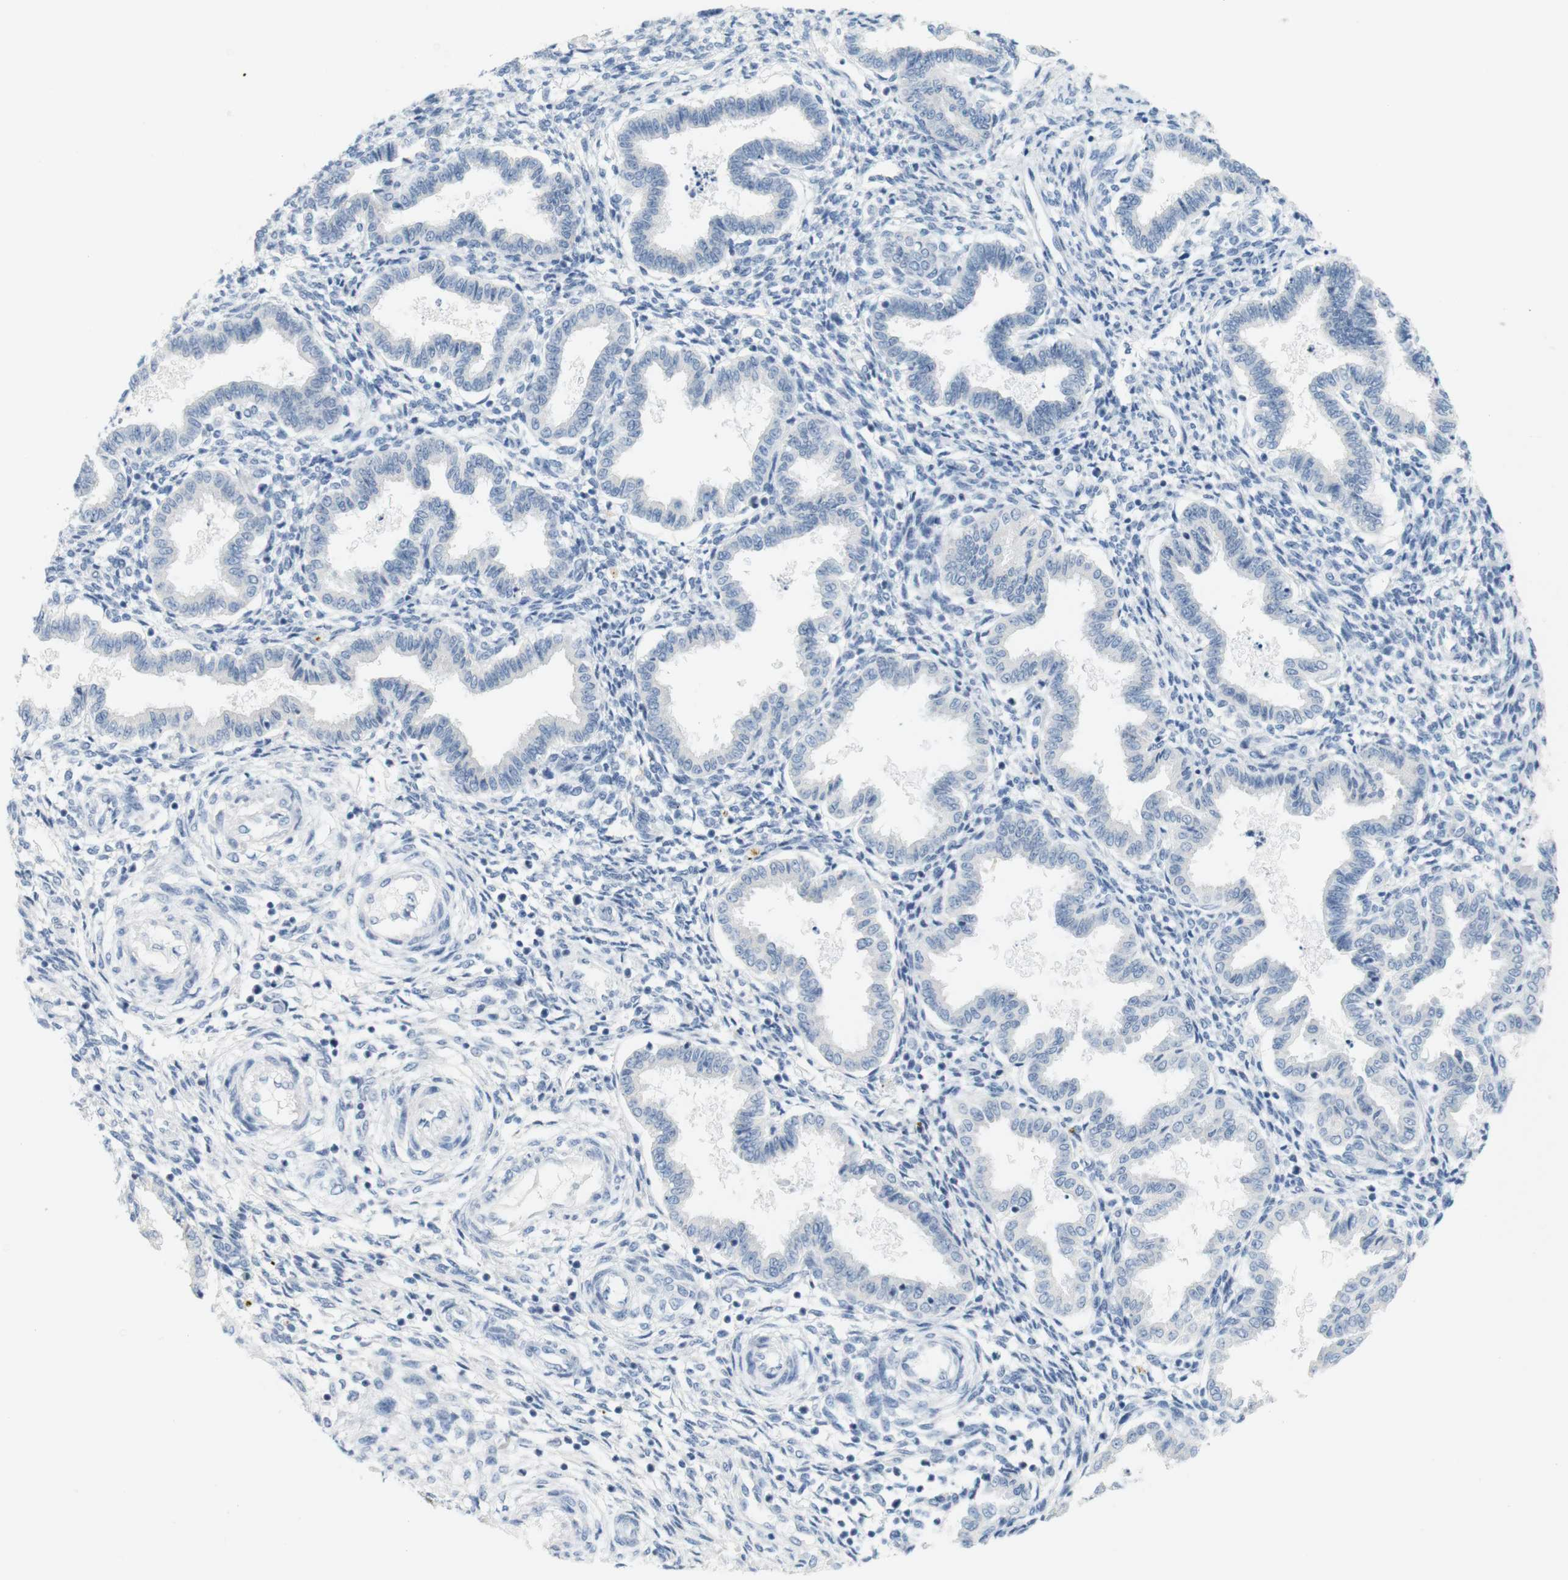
{"staining": {"intensity": "negative", "quantity": "none", "location": "none"}, "tissue": "endometrium", "cell_type": "Cells in endometrial stroma", "image_type": "normal", "snomed": [{"axis": "morphology", "description": "Normal tissue, NOS"}, {"axis": "topography", "description": "Endometrium"}], "caption": "Immunohistochemistry of normal endometrium reveals no staining in cells in endometrial stroma.", "gene": "HRH2", "patient": {"sex": "female", "age": 33}}